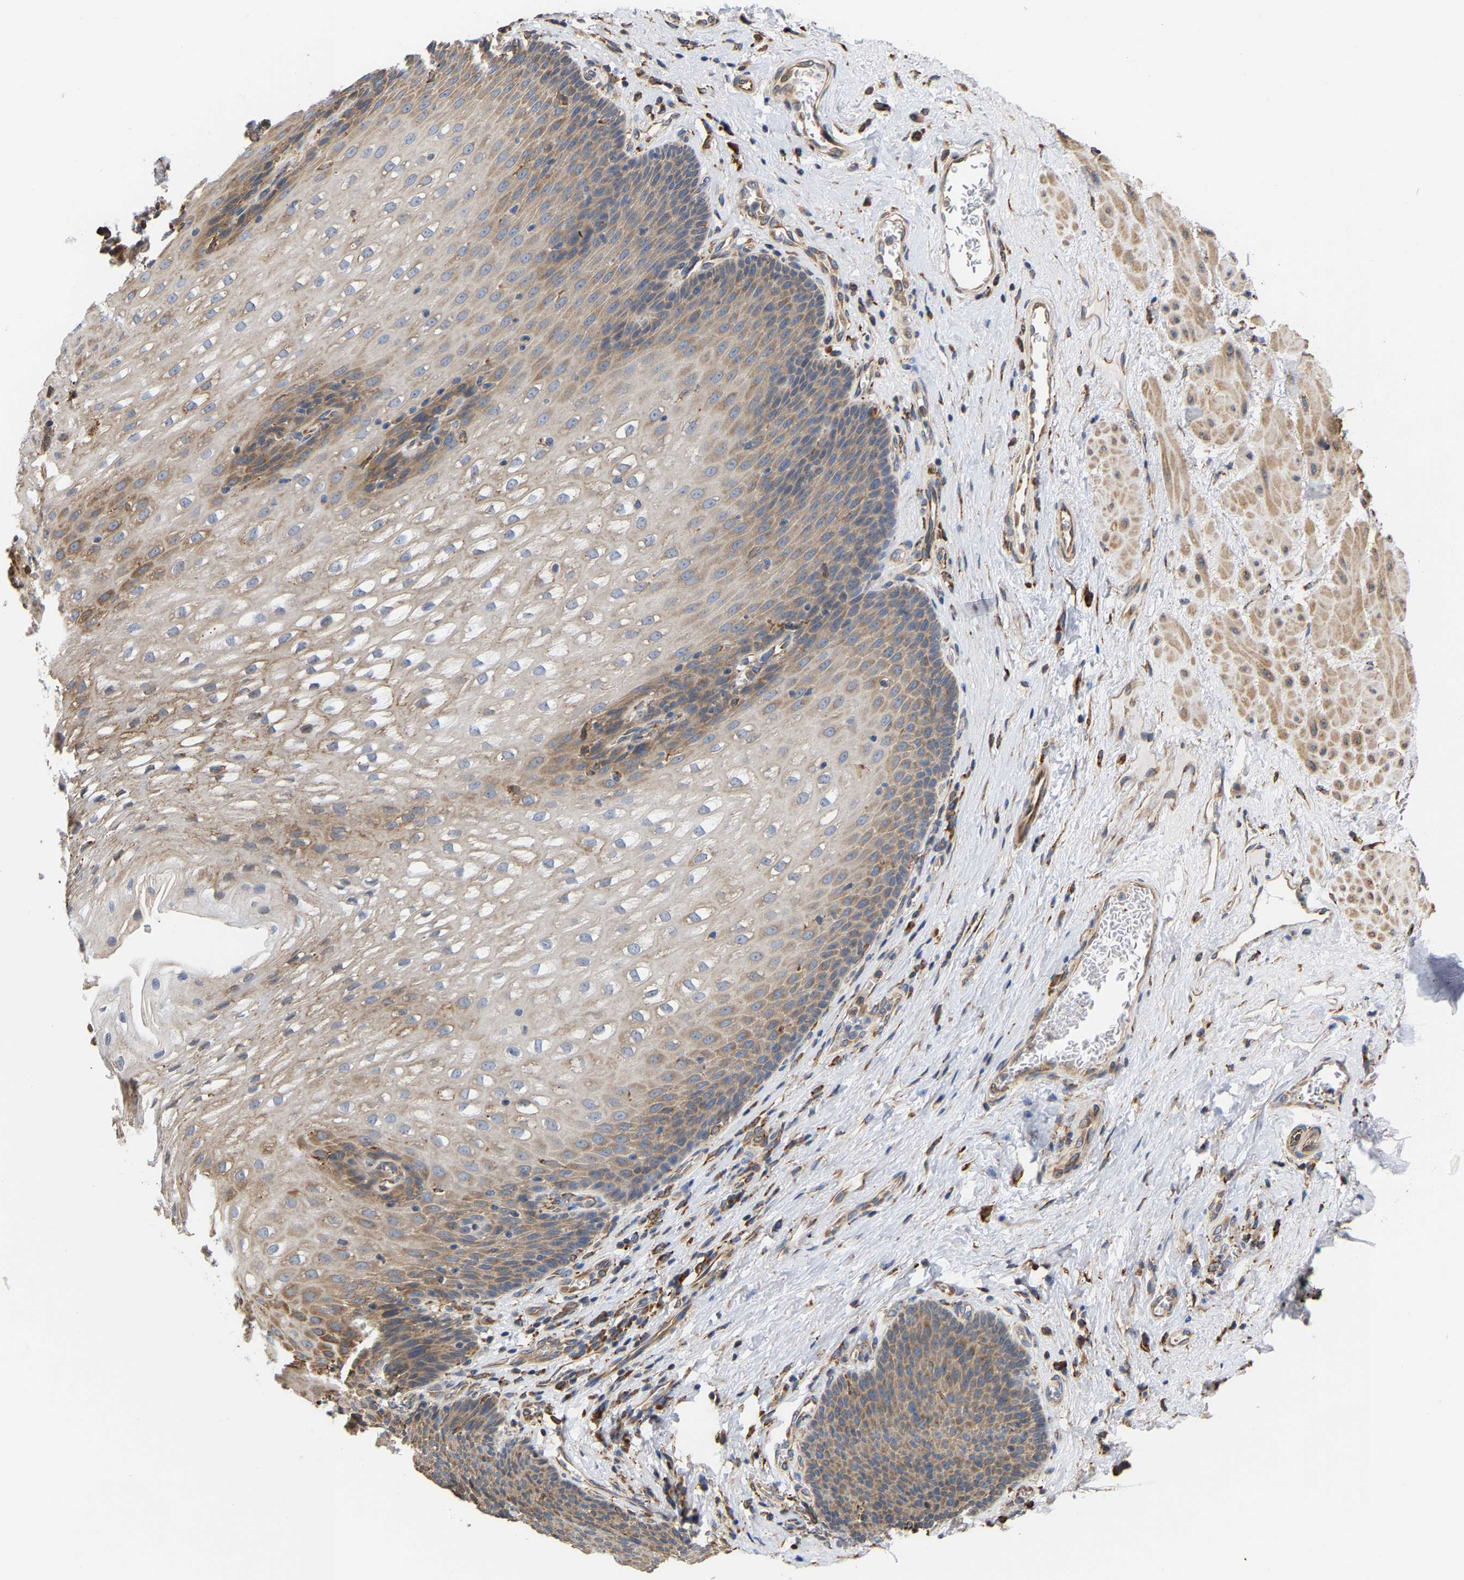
{"staining": {"intensity": "moderate", "quantity": ">75%", "location": "cytoplasmic/membranous"}, "tissue": "esophagus", "cell_type": "Squamous epithelial cells", "image_type": "normal", "snomed": [{"axis": "morphology", "description": "Normal tissue, NOS"}, {"axis": "topography", "description": "Esophagus"}], "caption": "Protein analysis of unremarkable esophagus reveals moderate cytoplasmic/membranous positivity in about >75% of squamous epithelial cells.", "gene": "ARAP1", "patient": {"sex": "male", "age": 48}}